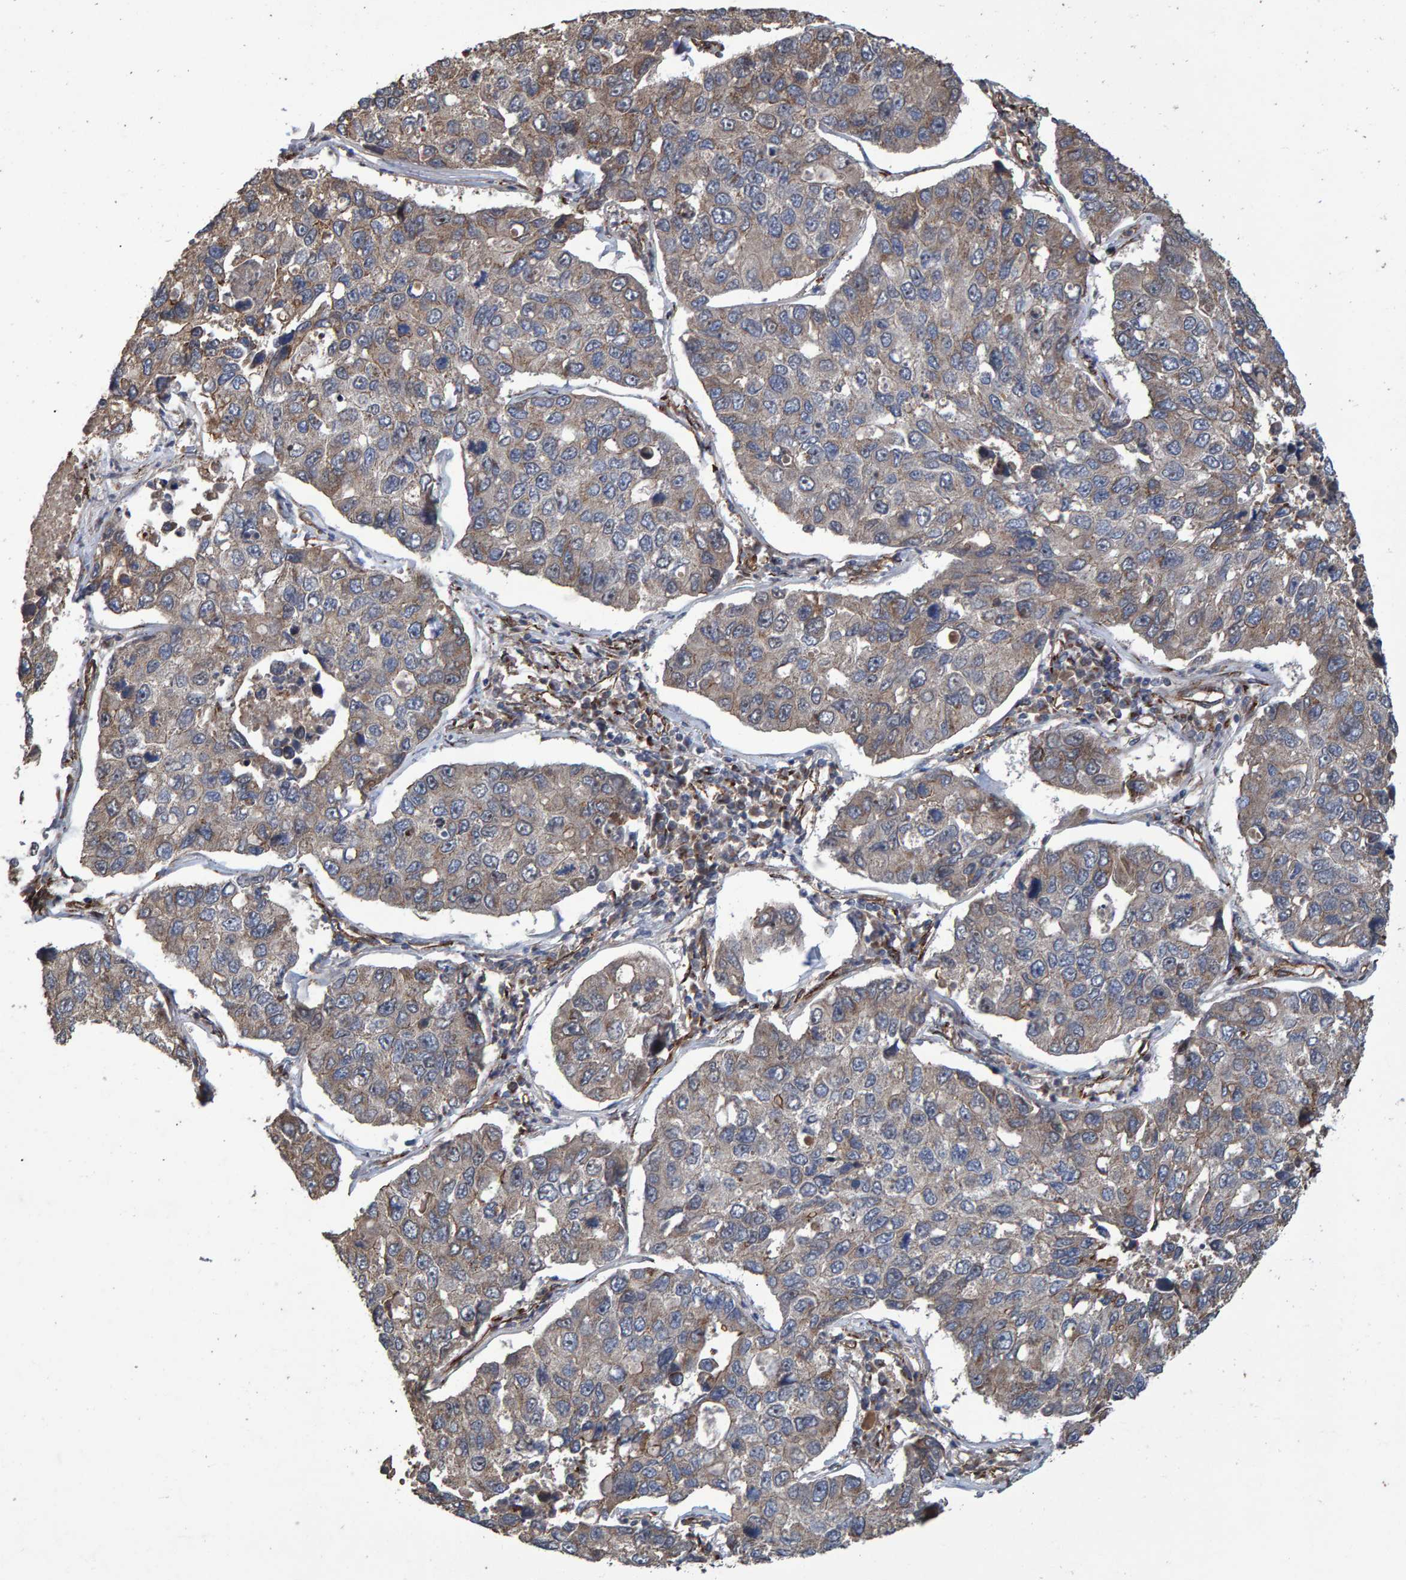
{"staining": {"intensity": "weak", "quantity": ">75%", "location": "cytoplasmic/membranous"}, "tissue": "lung cancer", "cell_type": "Tumor cells", "image_type": "cancer", "snomed": [{"axis": "morphology", "description": "Adenocarcinoma, NOS"}, {"axis": "topography", "description": "Lung"}], "caption": "Immunohistochemical staining of human lung cancer reveals weak cytoplasmic/membranous protein expression in about >75% of tumor cells.", "gene": "TRIM68", "patient": {"sex": "male", "age": 64}}